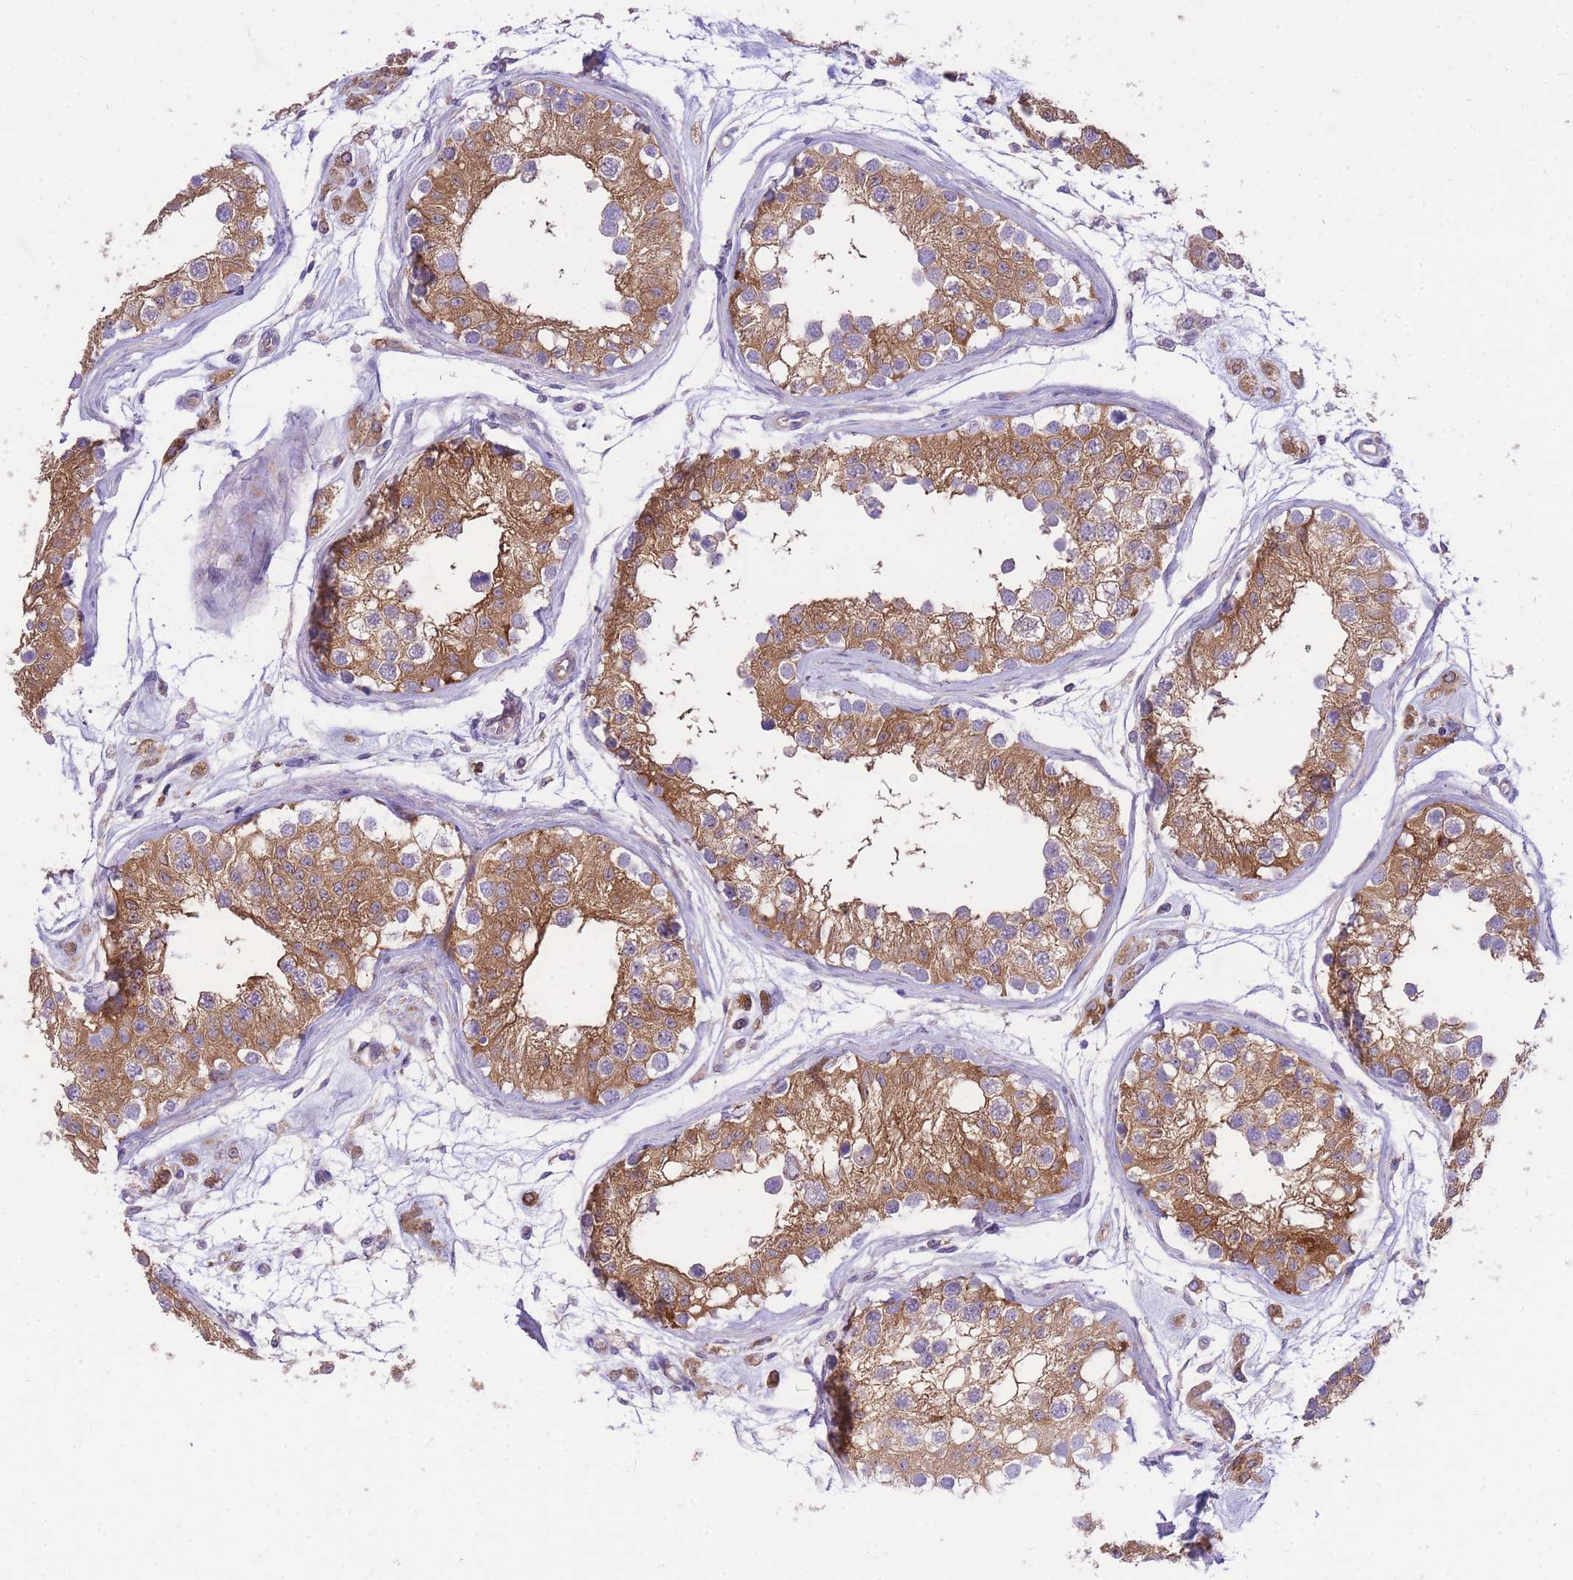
{"staining": {"intensity": "moderate", "quantity": ">75%", "location": "cytoplasmic/membranous"}, "tissue": "testis", "cell_type": "Cells in seminiferous ducts", "image_type": "normal", "snomed": [{"axis": "morphology", "description": "Normal tissue, NOS"}, {"axis": "morphology", "description": "Adenocarcinoma, metastatic, NOS"}, {"axis": "topography", "description": "Testis"}], "caption": "Immunohistochemistry histopathology image of normal human testis stained for a protein (brown), which demonstrates medium levels of moderate cytoplasmic/membranous positivity in approximately >75% of cells in seminiferous ducts.", "gene": "INSYN2B", "patient": {"sex": "male", "age": 26}}